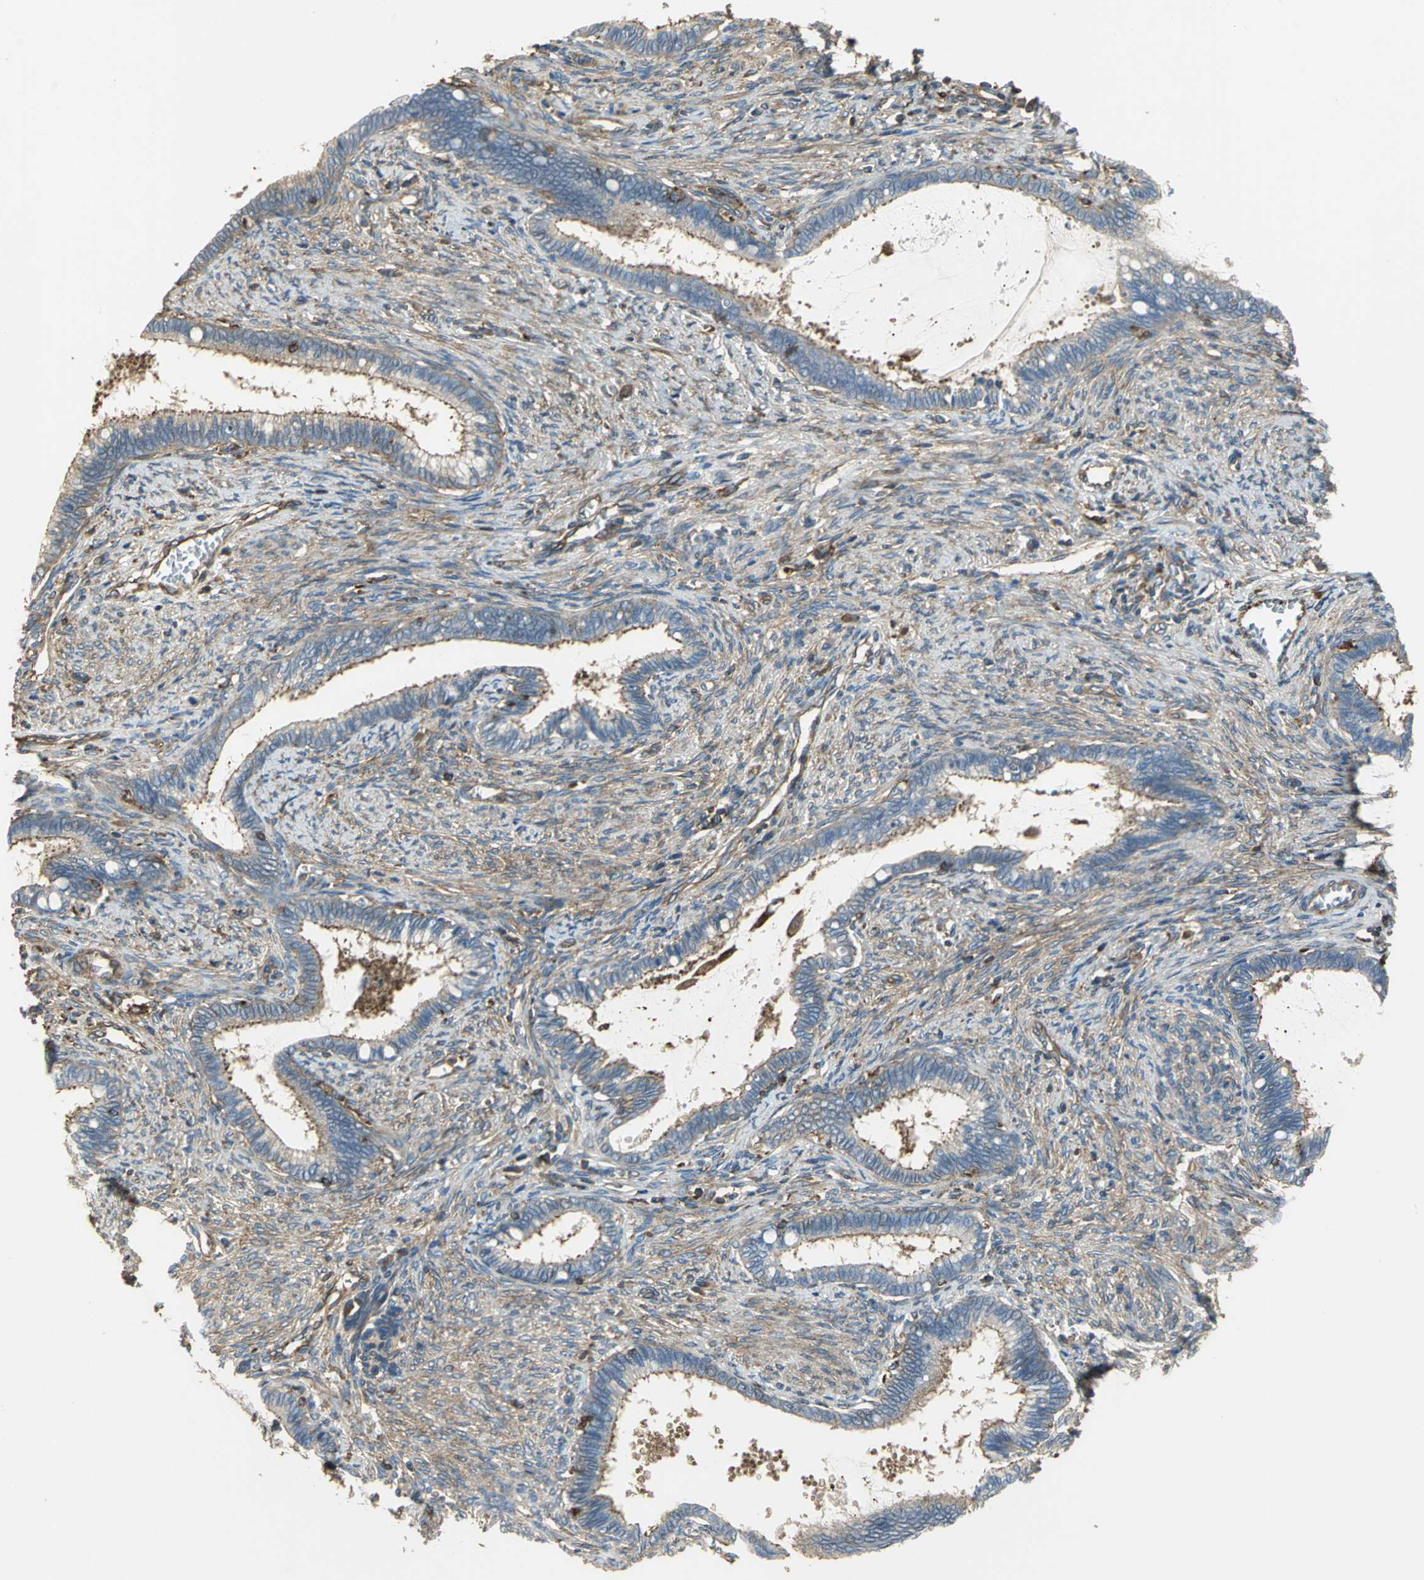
{"staining": {"intensity": "moderate", "quantity": ">75%", "location": "cytoplasmic/membranous"}, "tissue": "cervical cancer", "cell_type": "Tumor cells", "image_type": "cancer", "snomed": [{"axis": "morphology", "description": "Adenocarcinoma, NOS"}, {"axis": "topography", "description": "Cervix"}], "caption": "Immunohistochemistry (IHC) (DAB (3,3'-diaminobenzidine)) staining of human cervical adenocarcinoma demonstrates moderate cytoplasmic/membranous protein staining in approximately >75% of tumor cells.", "gene": "TLN1", "patient": {"sex": "female", "age": 44}}